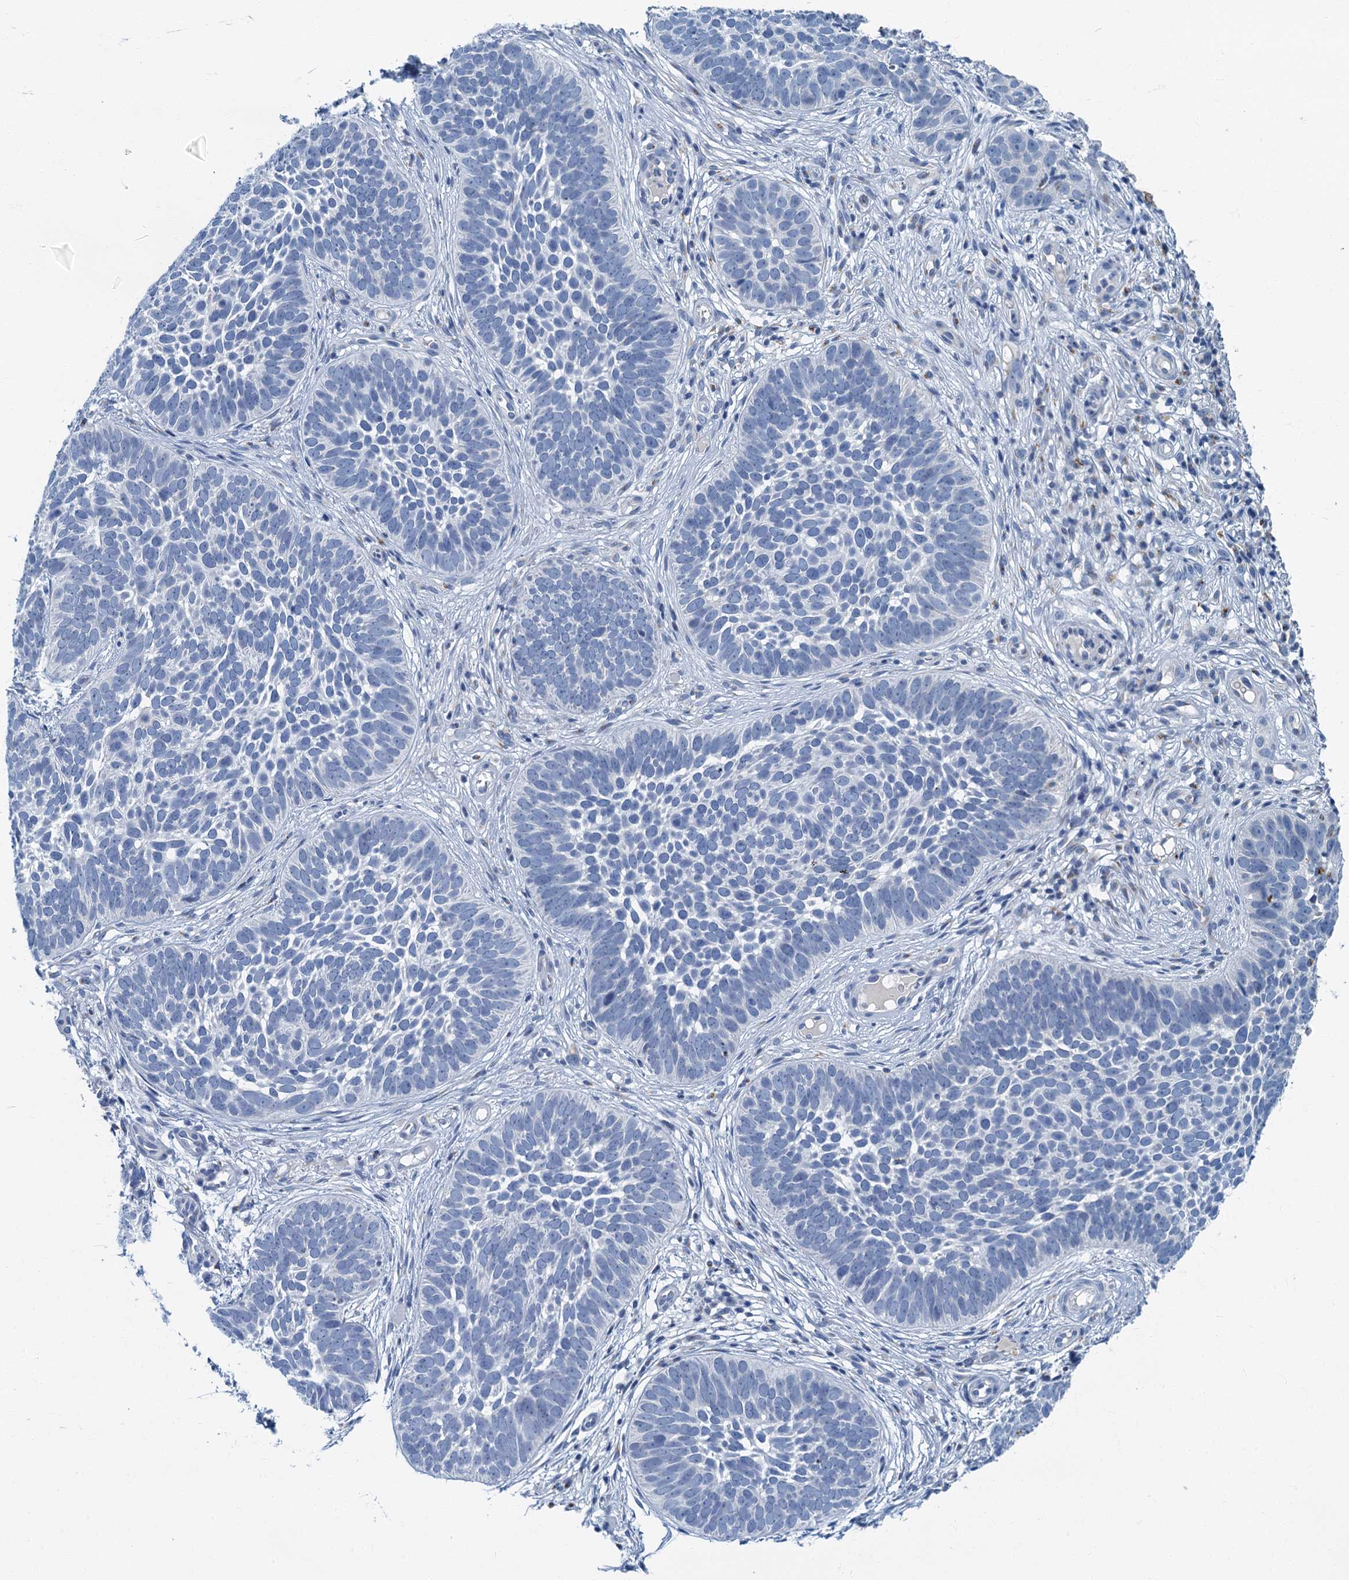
{"staining": {"intensity": "negative", "quantity": "none", "location": "none"}, "tissue": "skin cancer", "cell_type": "Tumor cells", "image_type": "cancer", "snomed": [{"axis": "morphology", "description": "Basal cell carcinoma"}, {"axis": "topography", "description": "Skin"}], "caption": "This micrograph is of skin basal cell carcinoma stained with immunohistochemistry to label a protein in brown with the nuclei are counter-stained blue. There is no positivity in tumor cells.", "gene": "LYPD3", "patient": {"sex": "male", "age": 89}}